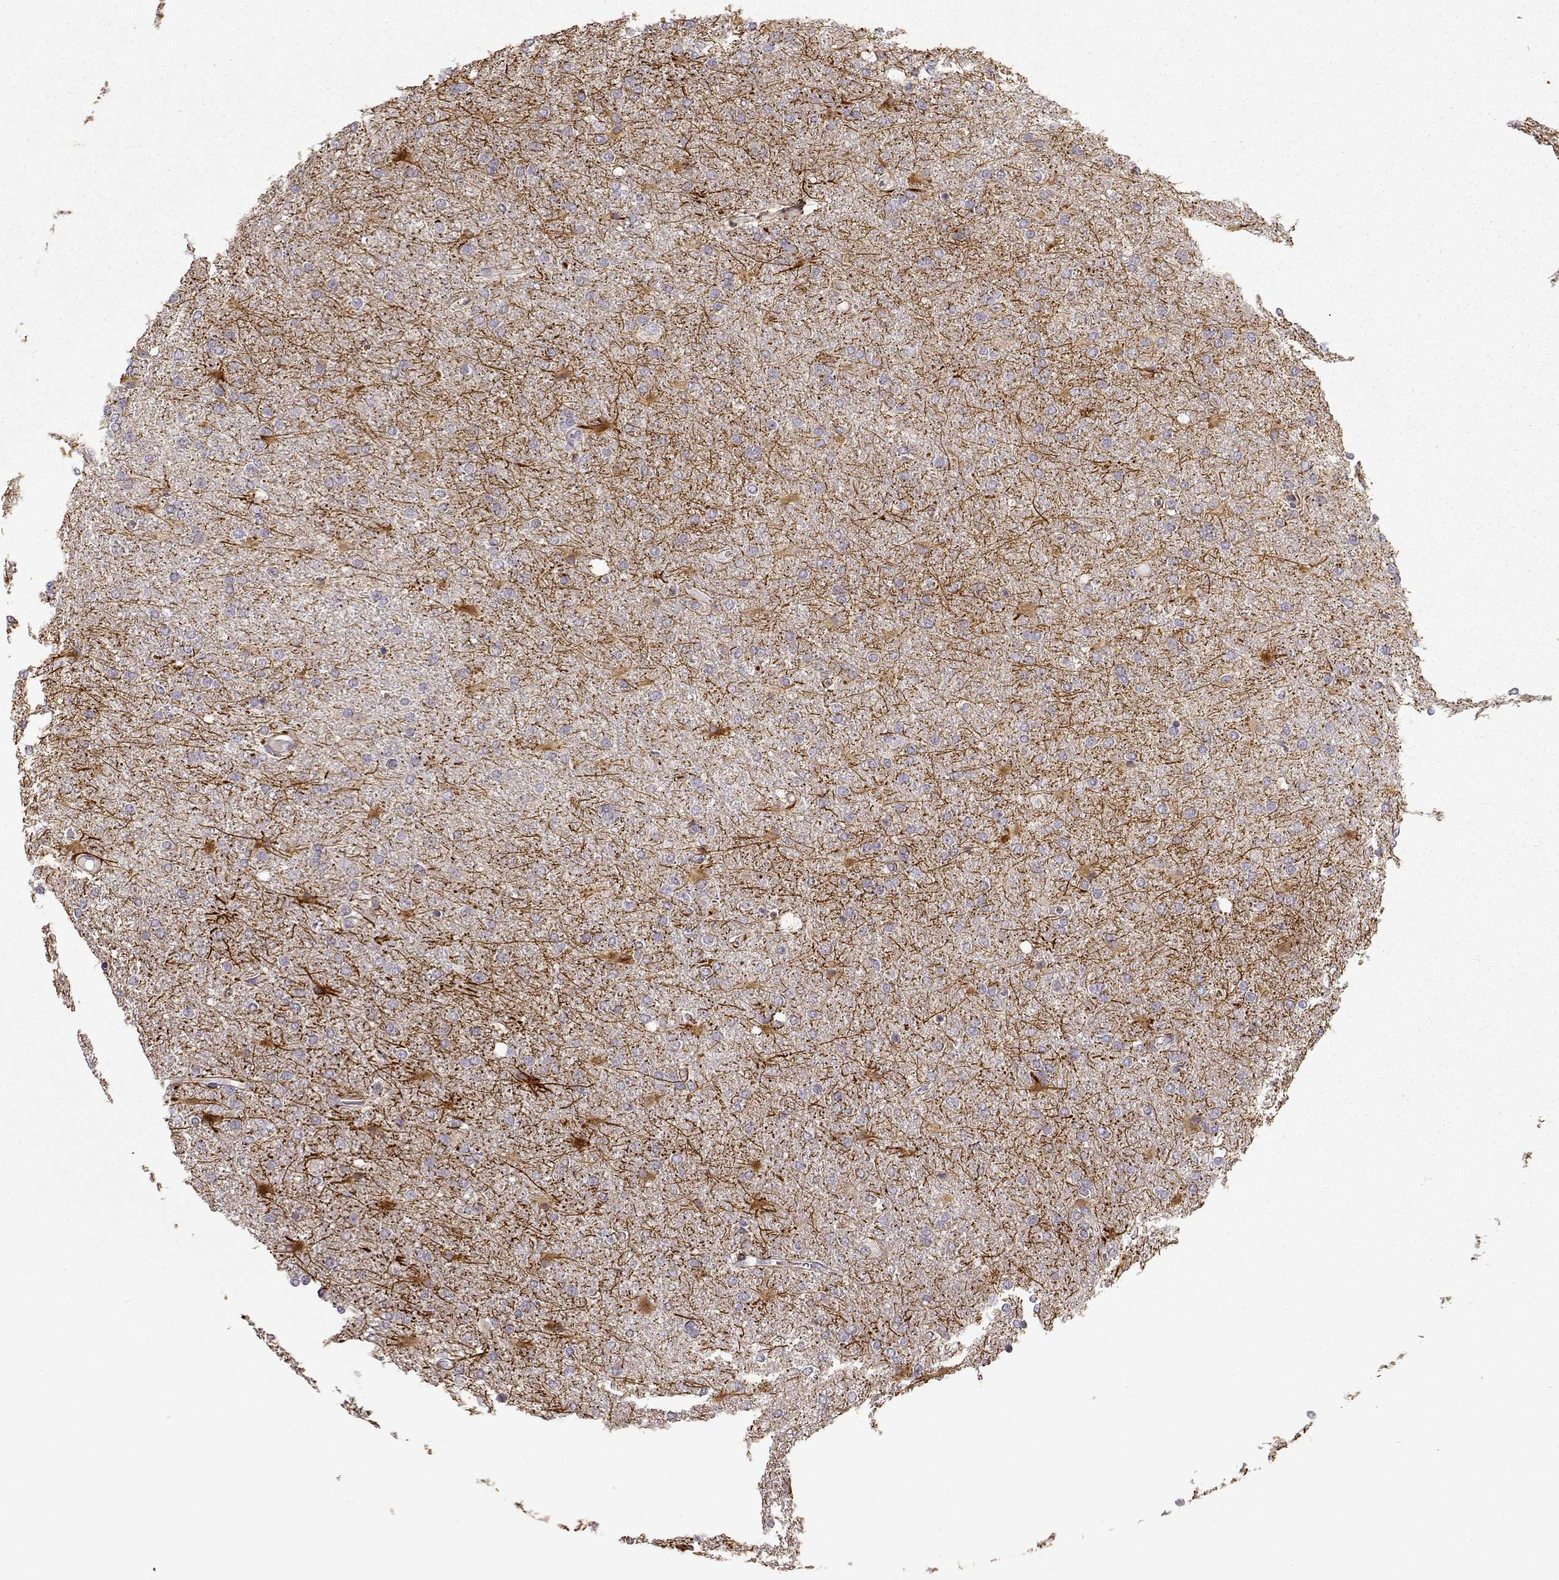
{"staining": {"intensity": "negative", "quantity": "none", "location": "none"}, "tissue": "glioma", "cell_type": "Tumor cells", "image_type": "cancer", "snomed": [{"axis": "morphology", "description": "Glioma, malignant, High grade"}, {"axis": "topography", "description": "Cerebral cortex"}], "caption": "The IHC image has no significant expression in tumor cells of glioma tissue. (DAB (3,3'-diaminobenzidine) immunohistochemistry, high magnification).", "gene": "ERBB3", "patient": {"sex": "male", "age": 70}}